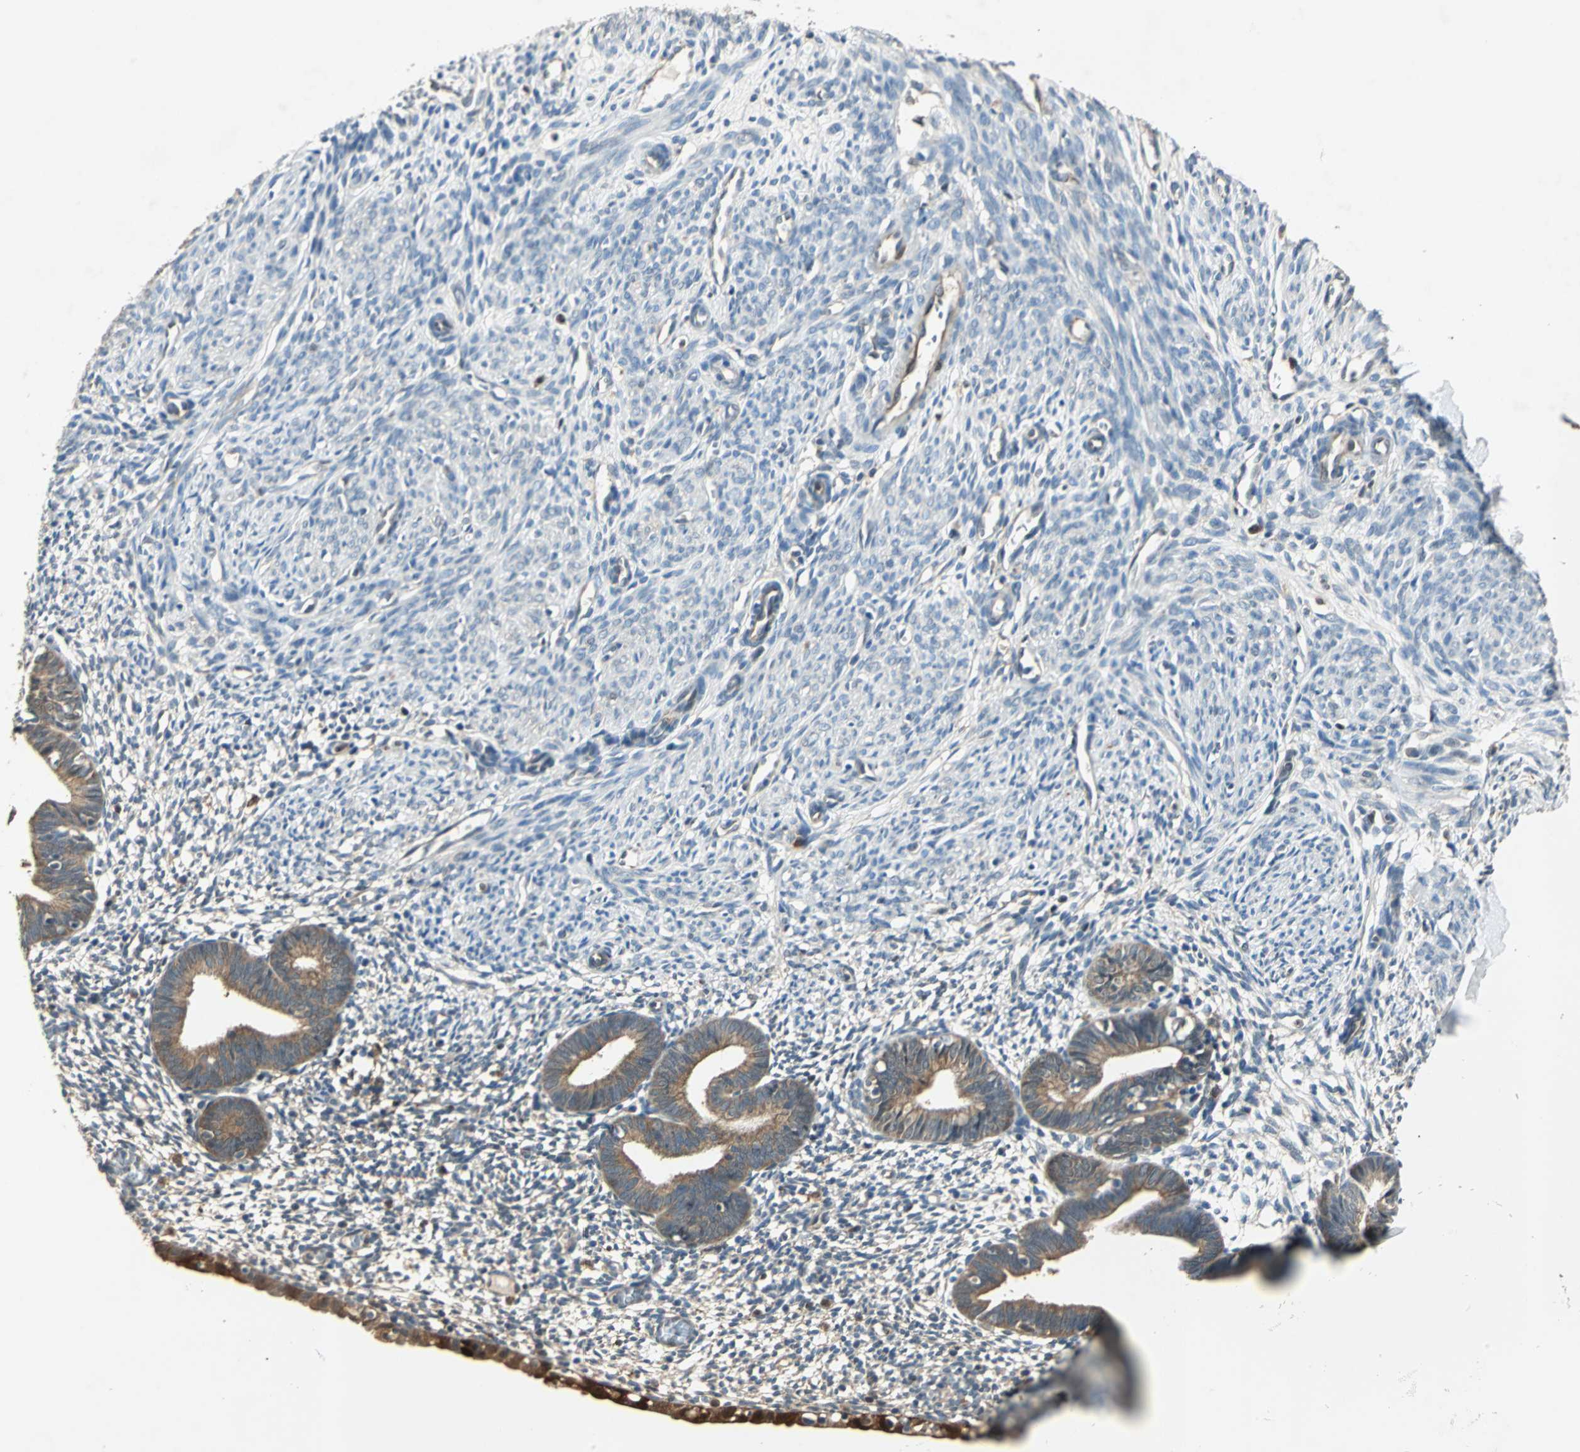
{"staining": {"intensity": "weak", "quantity": "25%-75%", "location": "cytoplasmic/membranous"}, "tissue": "endometrium", "cell_type": "Cells in endometrial stroma", "image_type": "normal", "snomed": [{"axis": "morphology", "description": "Normal tissue, NOS"}, {"axis": "morphology", "description": "Atrophy, NOS"}, {"axis": "topography", "description": "Uterus"}, {"axis": "topography", "description": "Endometrium"}], "caption": "This micrograph demonstrates IHC staining of unremarkable human endometrium, with low weak cytoplasmic/membranous staining in approximately 25%-75% of cells in endometrial stroma.", "gene": "RRM2B", "patient": {"sex": "female", "age": 68}}